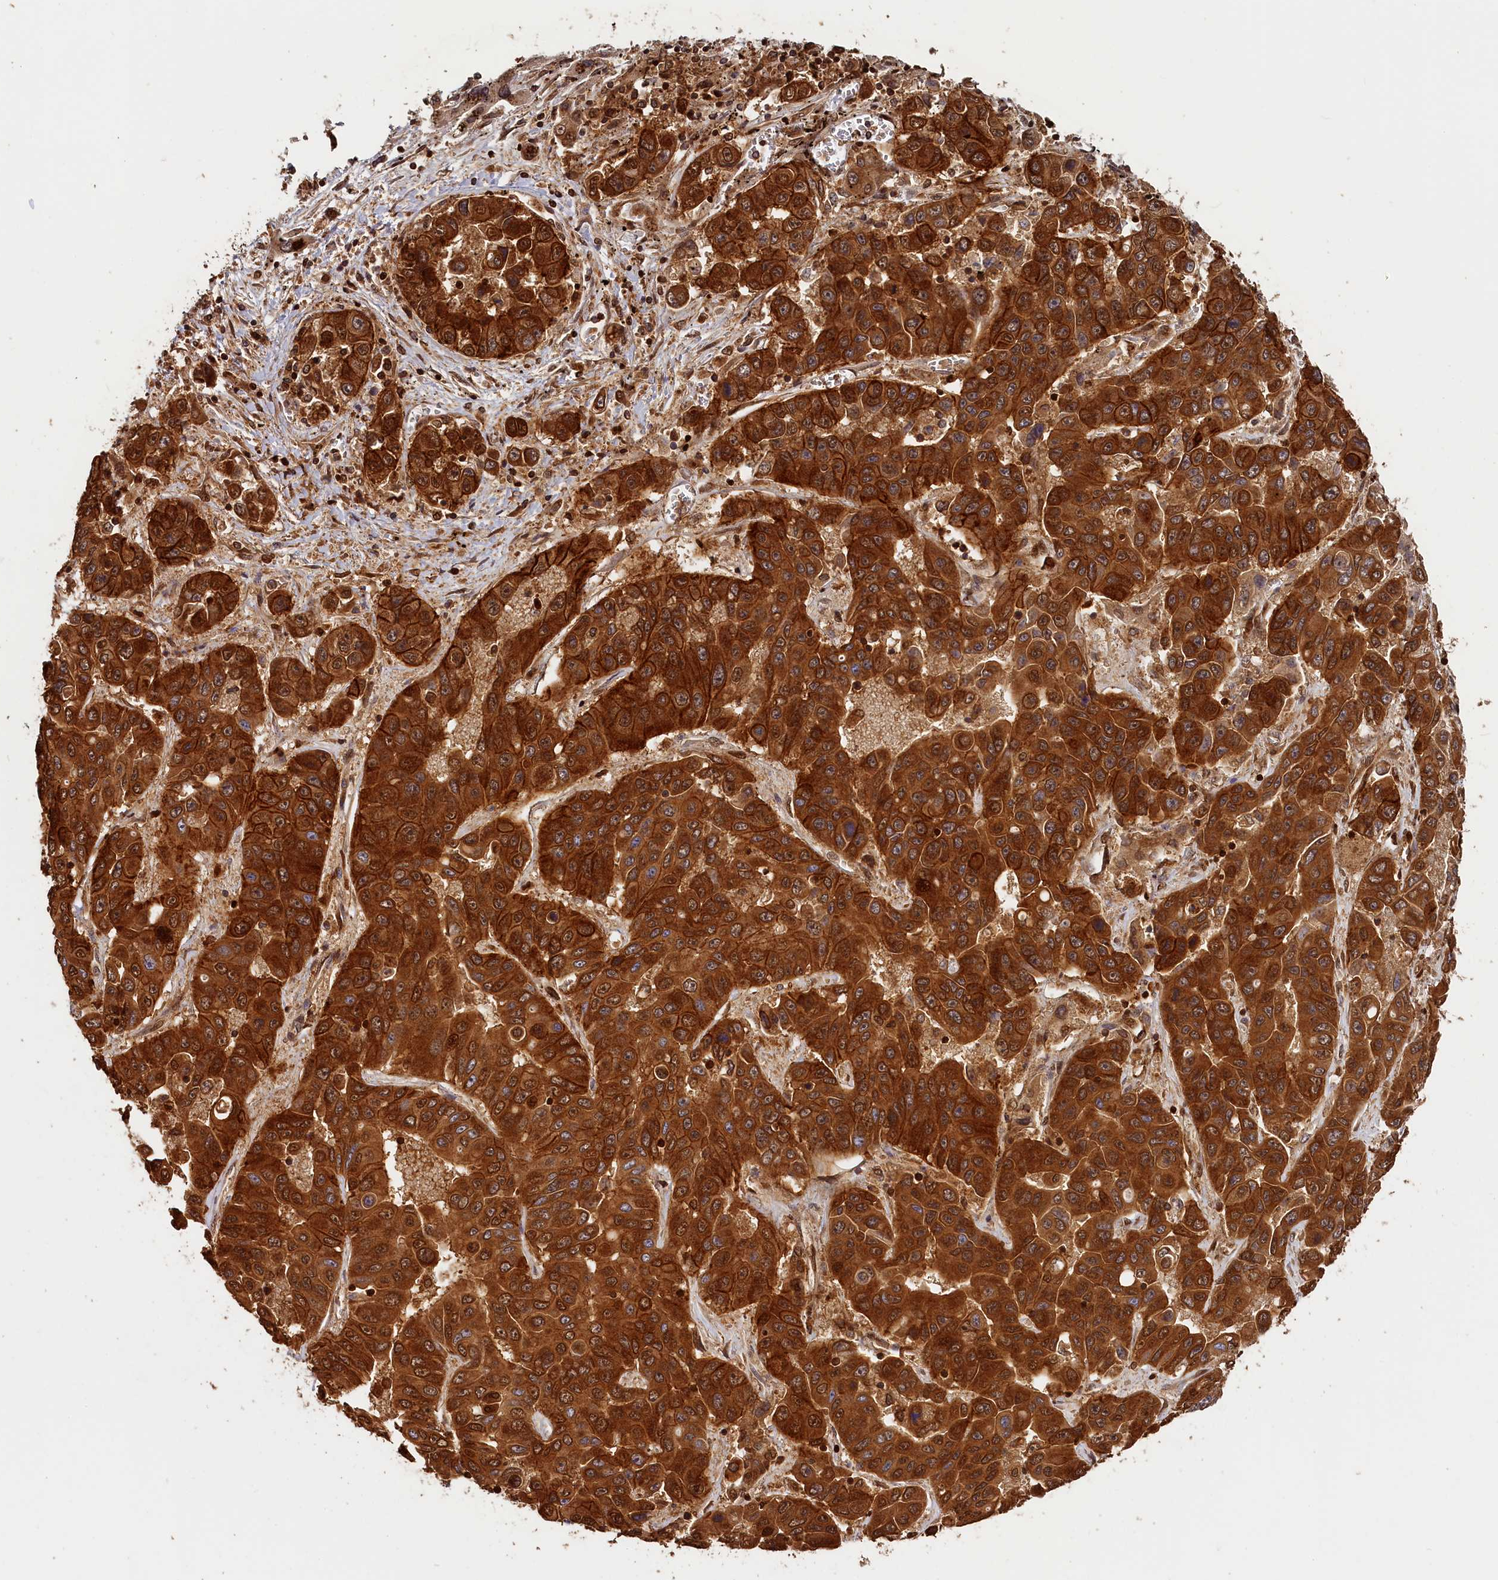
{"staining": {"intensity": "strong", "quantity": ">75%", "location": "cytoplasmic/membranous"}, "tissue": "liver cancer", "cell_type": "Tumor cells", "image_type": "cancer", "snomed": [{"axis": "morphology", "description": "Cholangiocarcinoma"}, {"axis": "topography", "description": "Liver"}], "caption": "Immunohistochemistry (IHC) histopathology image of neoplastic tissue: liver cancer (cholangiocarcinoma) stained using immunohistochemistry exhibits high levels of strong protein expression localized specifically in the cytoplasmic/membranous of tumor cells, appearing as a cytoplasmic/membranous brown color.", "gene": "HMOX2", "patient": {"sex": "female", "age": 52}}